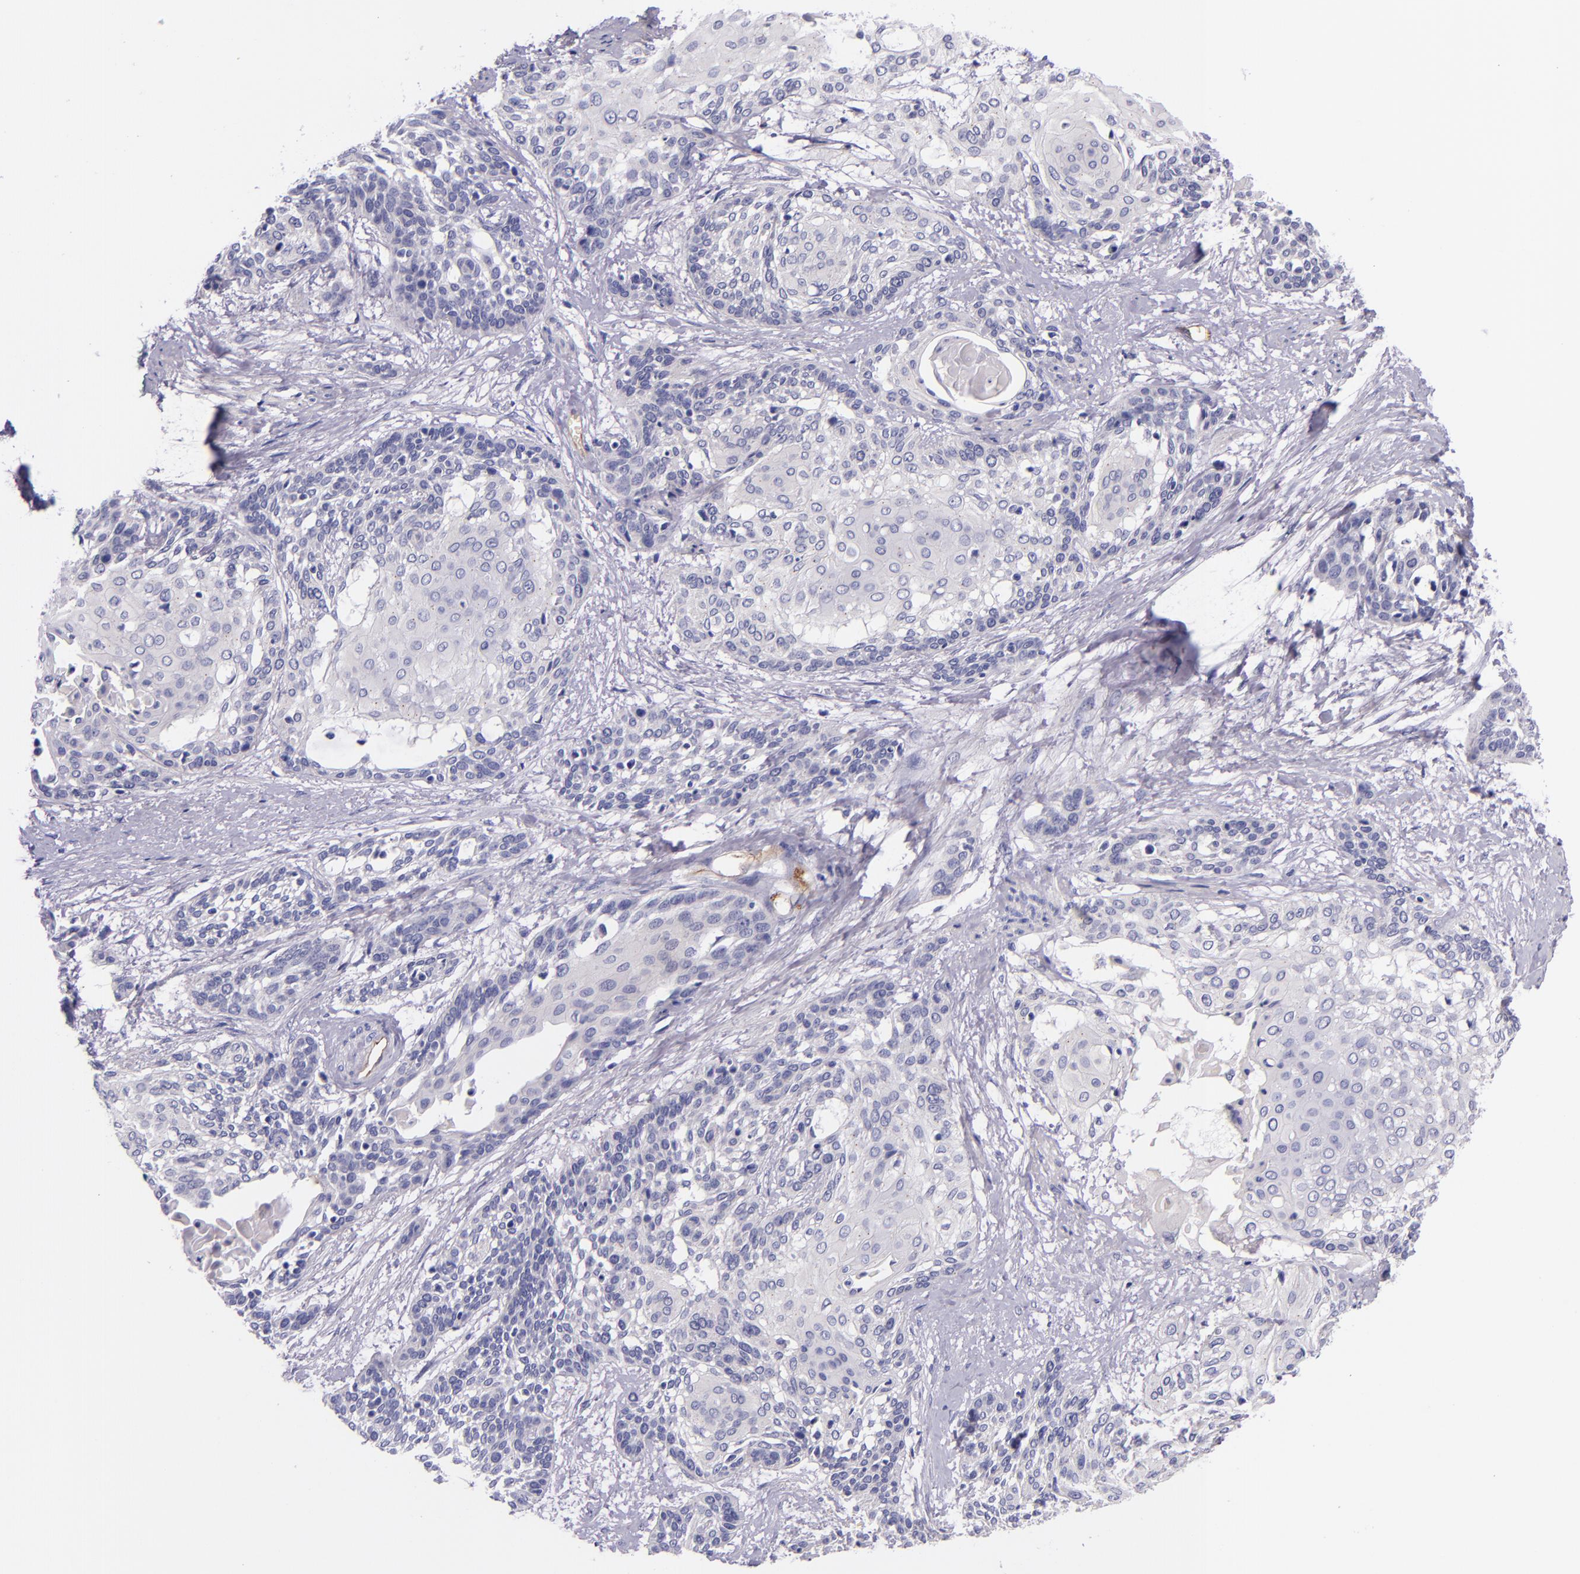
{"staining": {"intensity": "negative", "quantity": "none", "location": "none"}, "tissue": "cervical cancer", "cell_type": "Tumor cells", "image_type": "cancer", "snomed": [{"axis": "morphology", "description": "Squamous cell carcinoma, NOS"}, {"axis": "topography", "description": "Cervix"}], "caption": "A micrograph of squamous cell carcinoma (cervical) stained for a protein displays no brown staining in tumor cells.", "gene": "NOS3", "patient": {"sex": "female", "age": 57}}